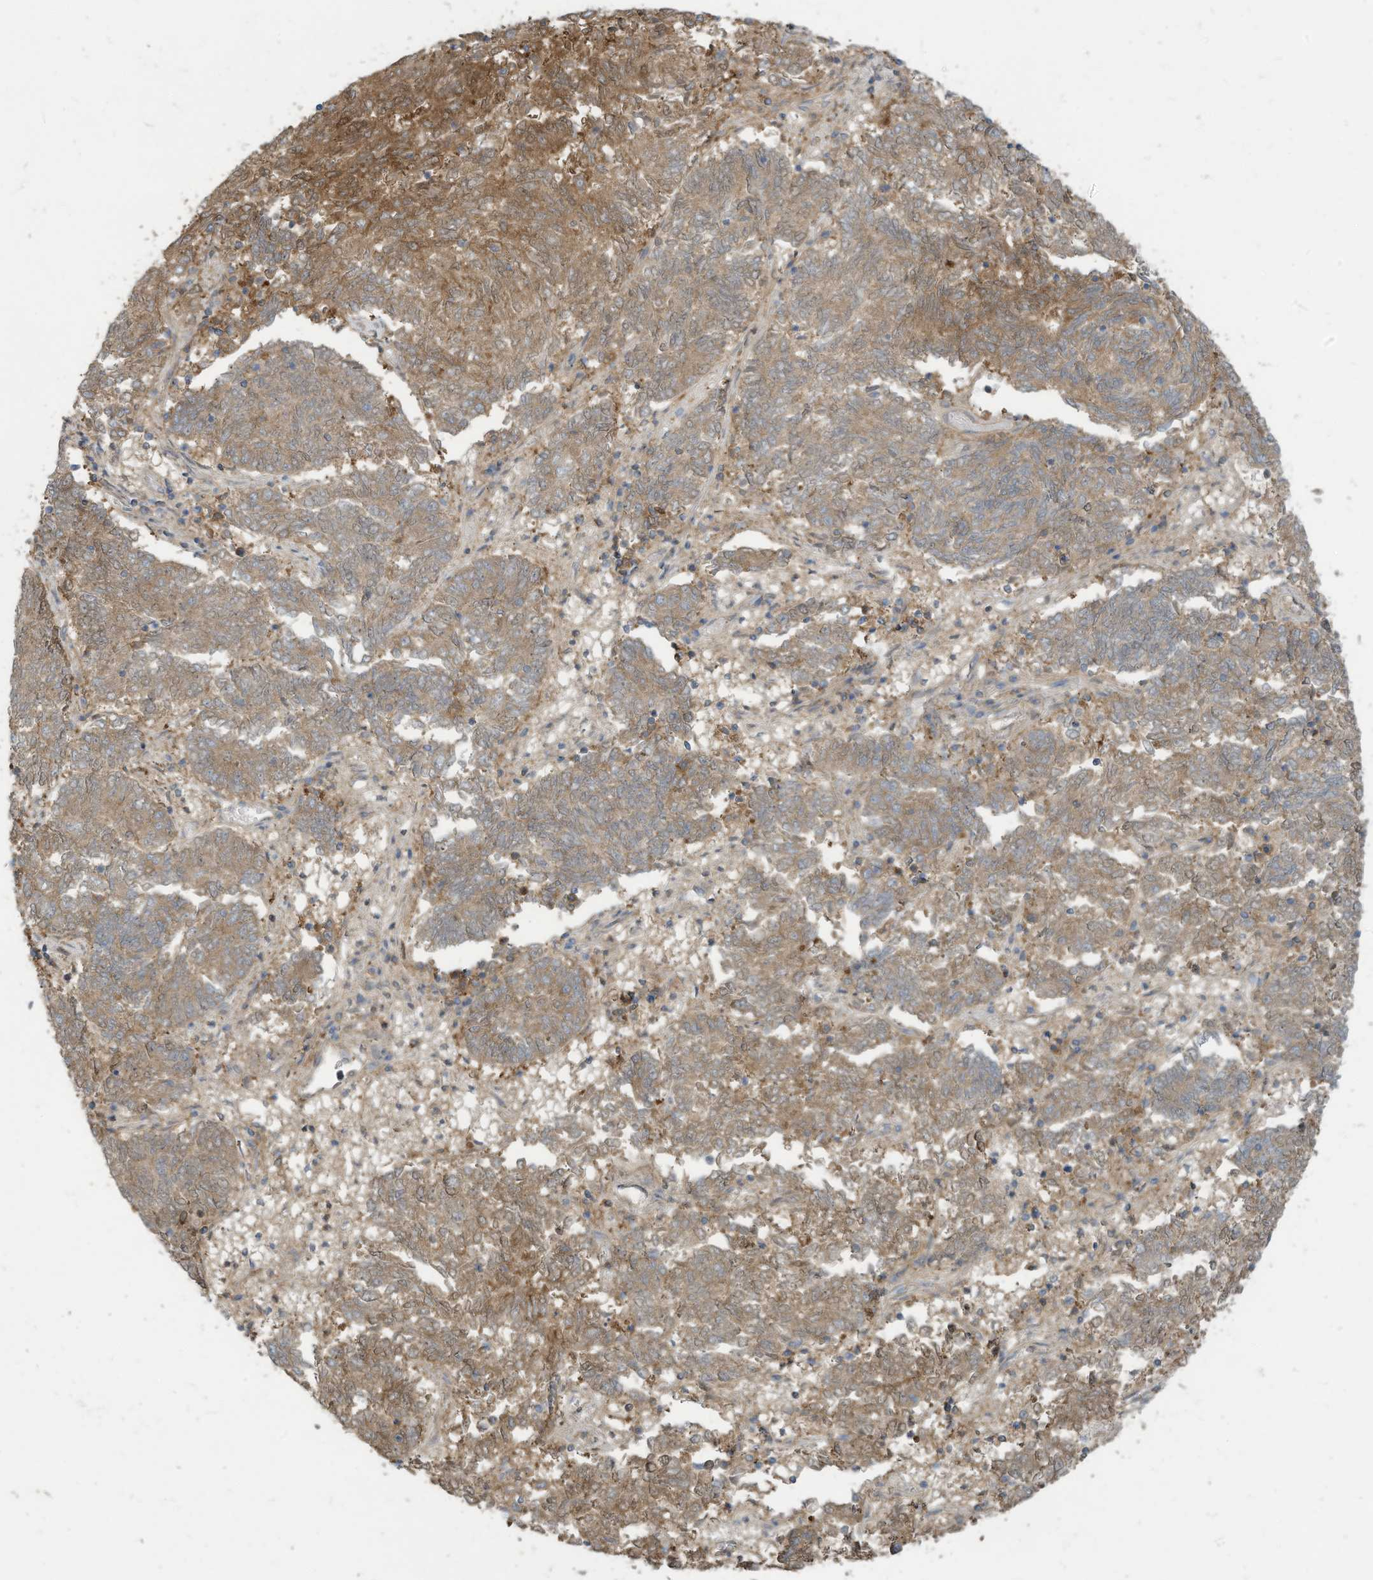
{"staining": {"intensity": "moderate", "quantity": ">75%", "location": "cytoplasmic/membranous"}, "tissue": "endometrial cancer", "cell_type": "Tumor cells", "image_type": "cancer", "snomed": [{"axis": "morphology", "description": "Adenocarcinoma, NOS"}, {"axis": "topography", "description": "Endometrium"}], "caption": "The micrograph exhibits staining of endometrial adenocarcinoma, revealing moderate cytoplasmic/membranous protein expression (brown color) within tumor cells.", "gene": "ADI1", "patient": {"sex": "female", "age": 80}}